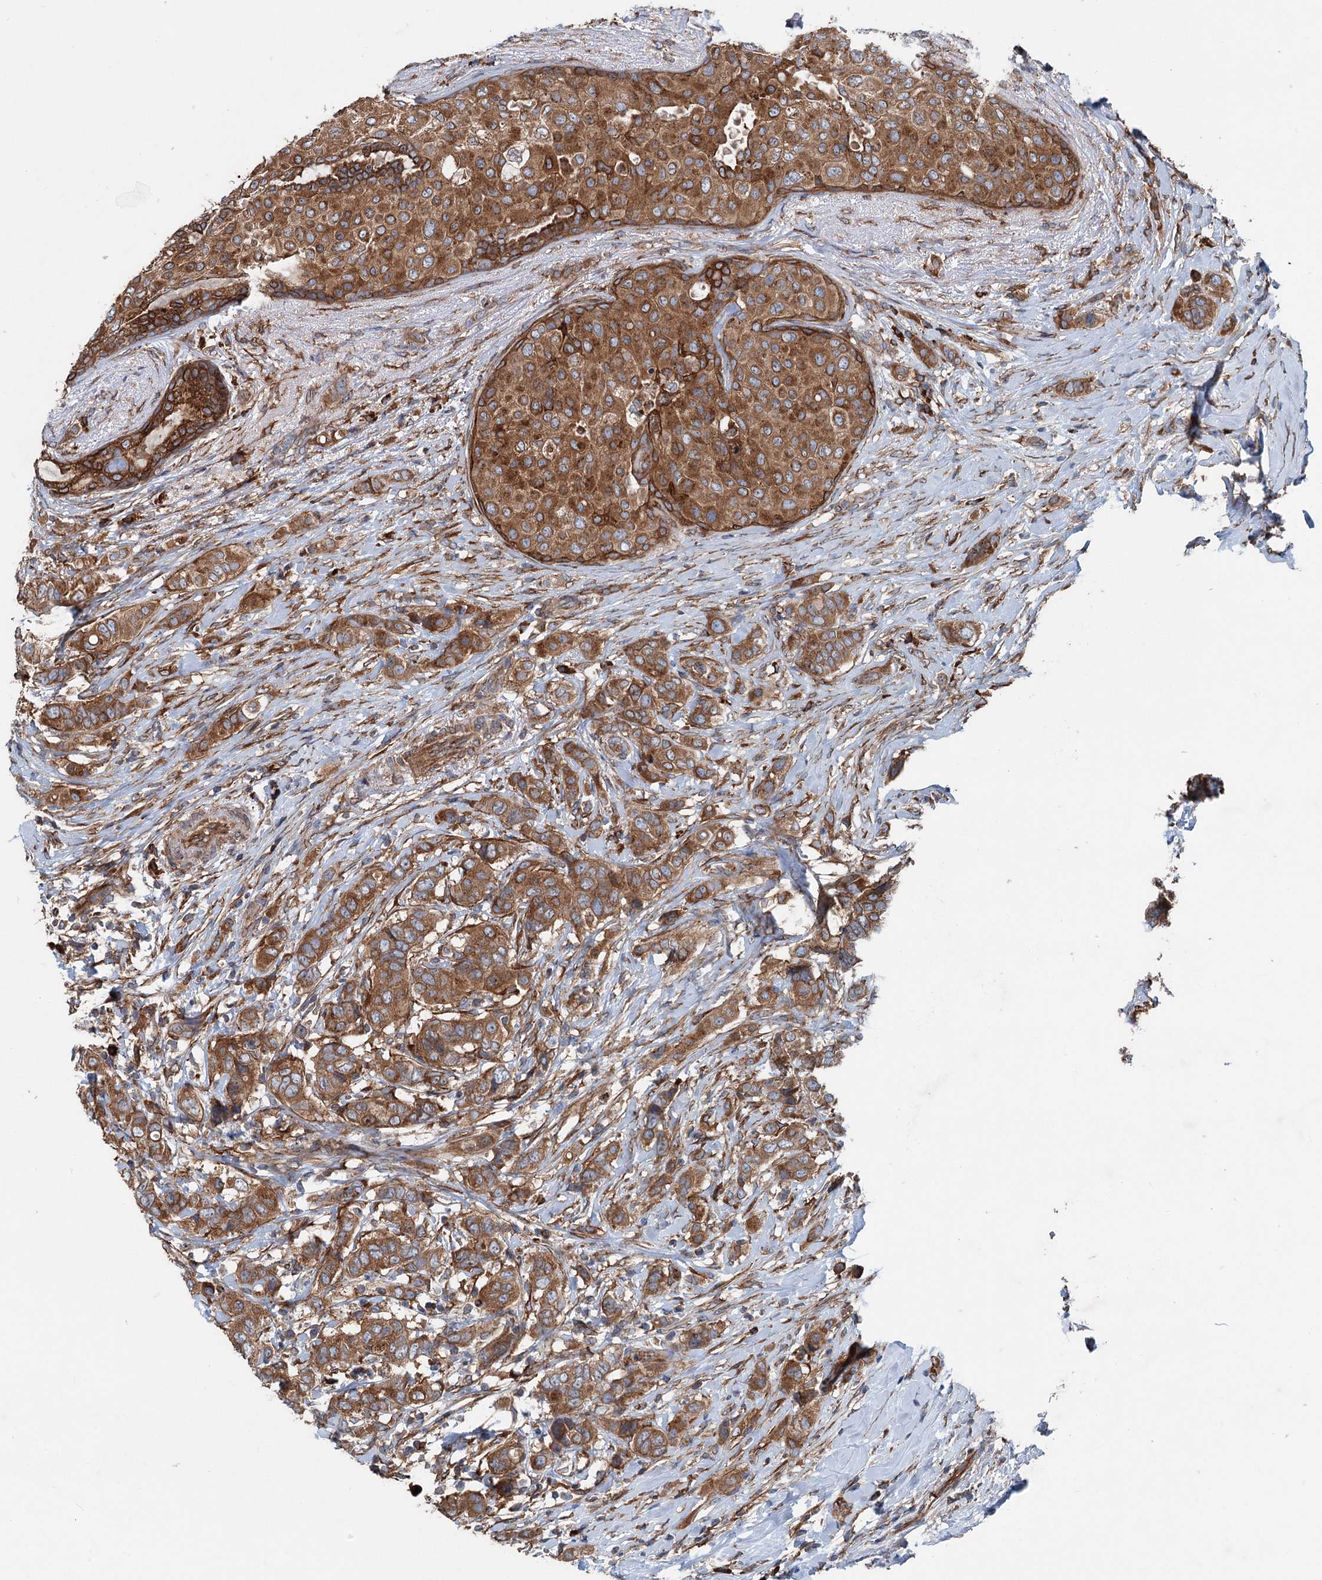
{"staining": {"intensity": "moderate", "quantity": ">75%", "location": "cytoplasmic/membranous"}, "tissue": "breast cancer", "cell_type": "Tumor cells", "image_type": "cancer", "snomed": [{"axis": "morphology", "description": "Lobular carcinoma"}, {"axis": "topography", "description": "Breast"}], "caption": "Immunohistochemistry (IHC) (DAB (3,3'-diaminobenzidine)) staining of human breast cancer (lobular carcinoma) shows moderate cytoplasmic/membranous protein expression in about >75% of tumor cells.", "gene": "CALCOCO1", "patient": {"sex": "female", "age": 51}}